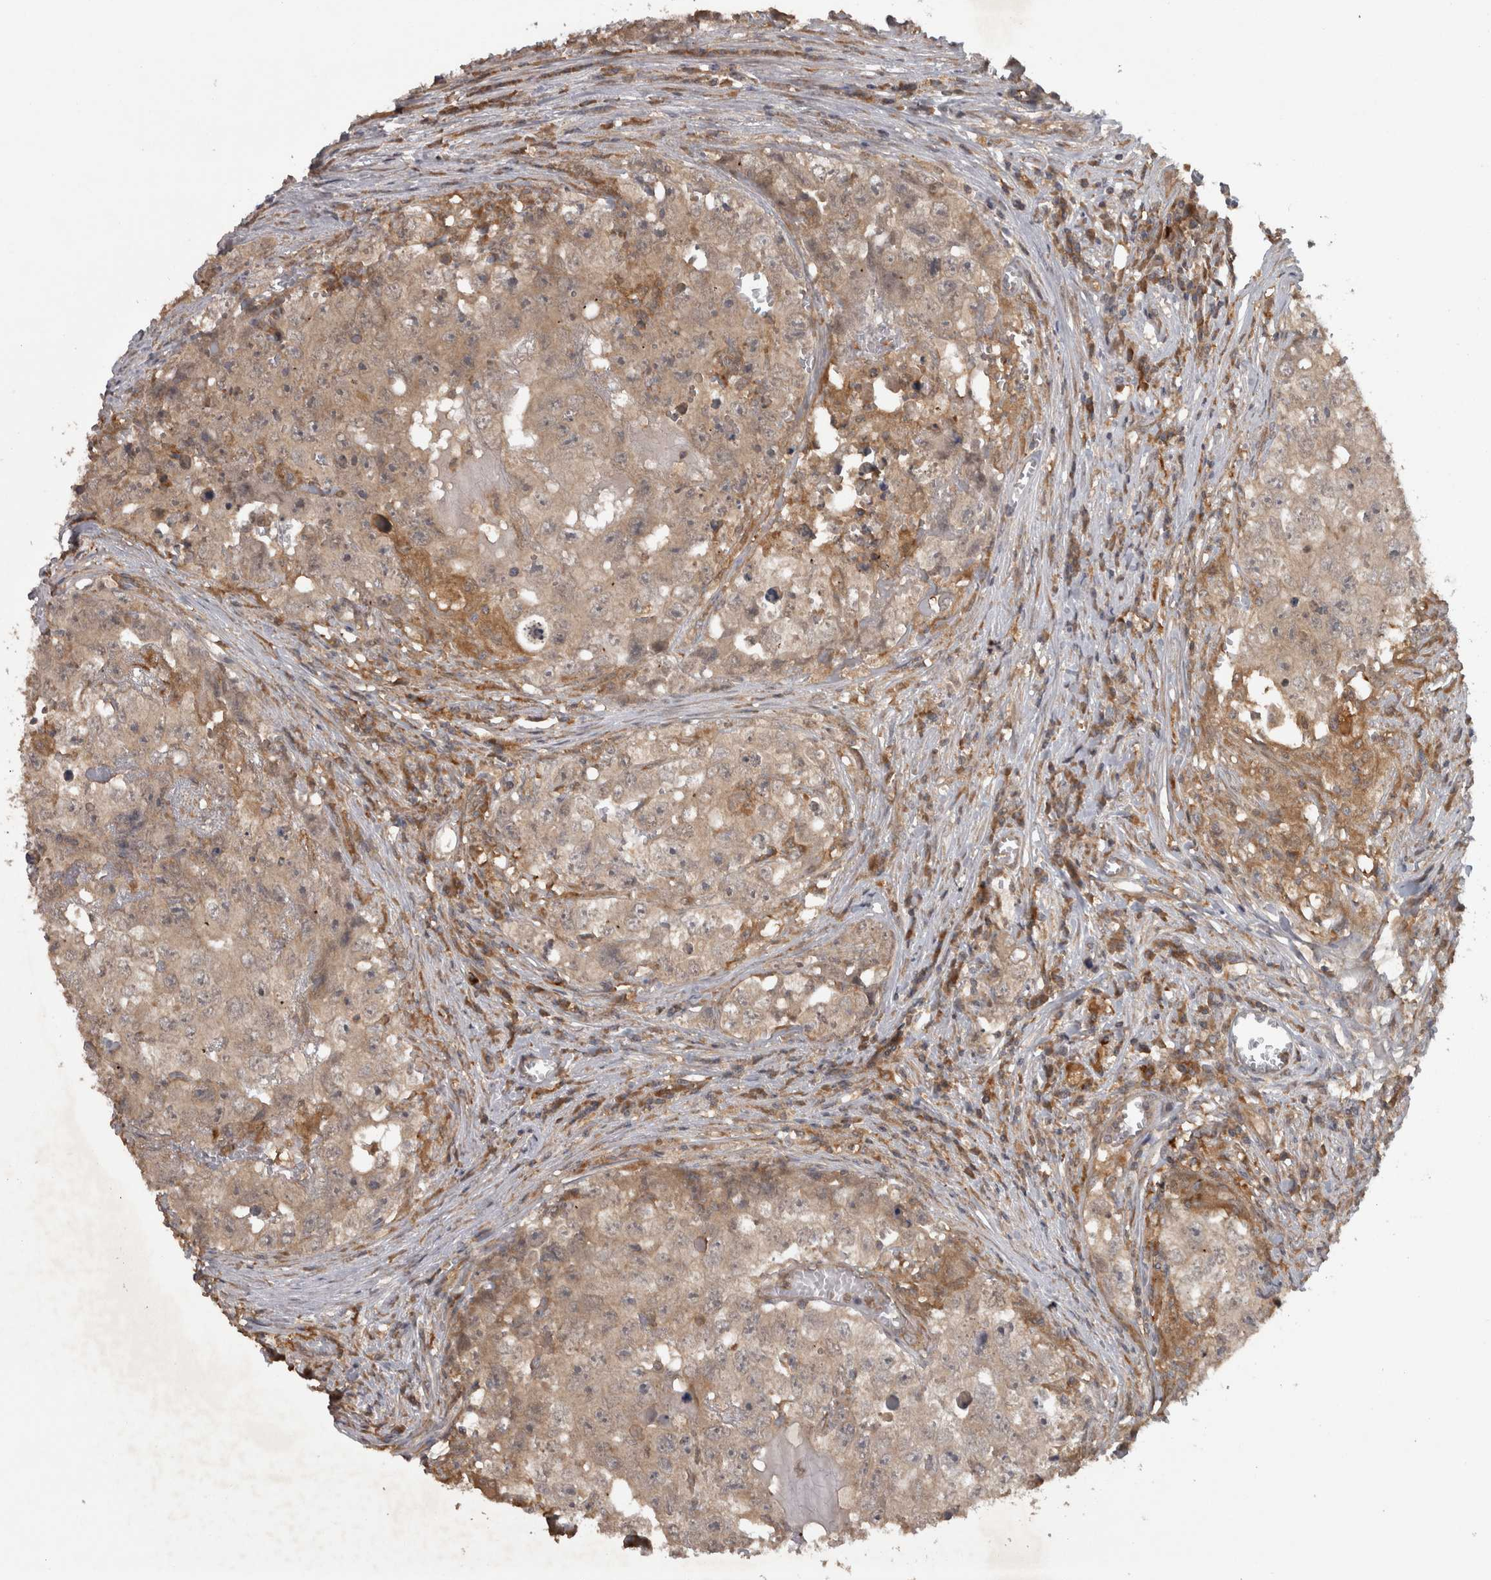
{"staining": {"intensity": "weak", "quantity": ">75%", "location": "cytoplasmic/membranous"}, "tissue": "testis cancer", "cell_type": "Tumor cells", "image_type": "cancer", "snomed": [{"axis": "morphology", "description": "Seminoma, NOS"}, {"axis": "morphology", "description": "Carcinoma, Embryonal, NOS"}, {"axis": "topography", "description": "Testis"}], "caption": "Tumor cells show low levels of weak cytoplasmic/membranous positivity in about >75% of cells in testis cancer (seminoma).", "gene": "MICU3", "patient": {"sex": "male", "age": 43}}